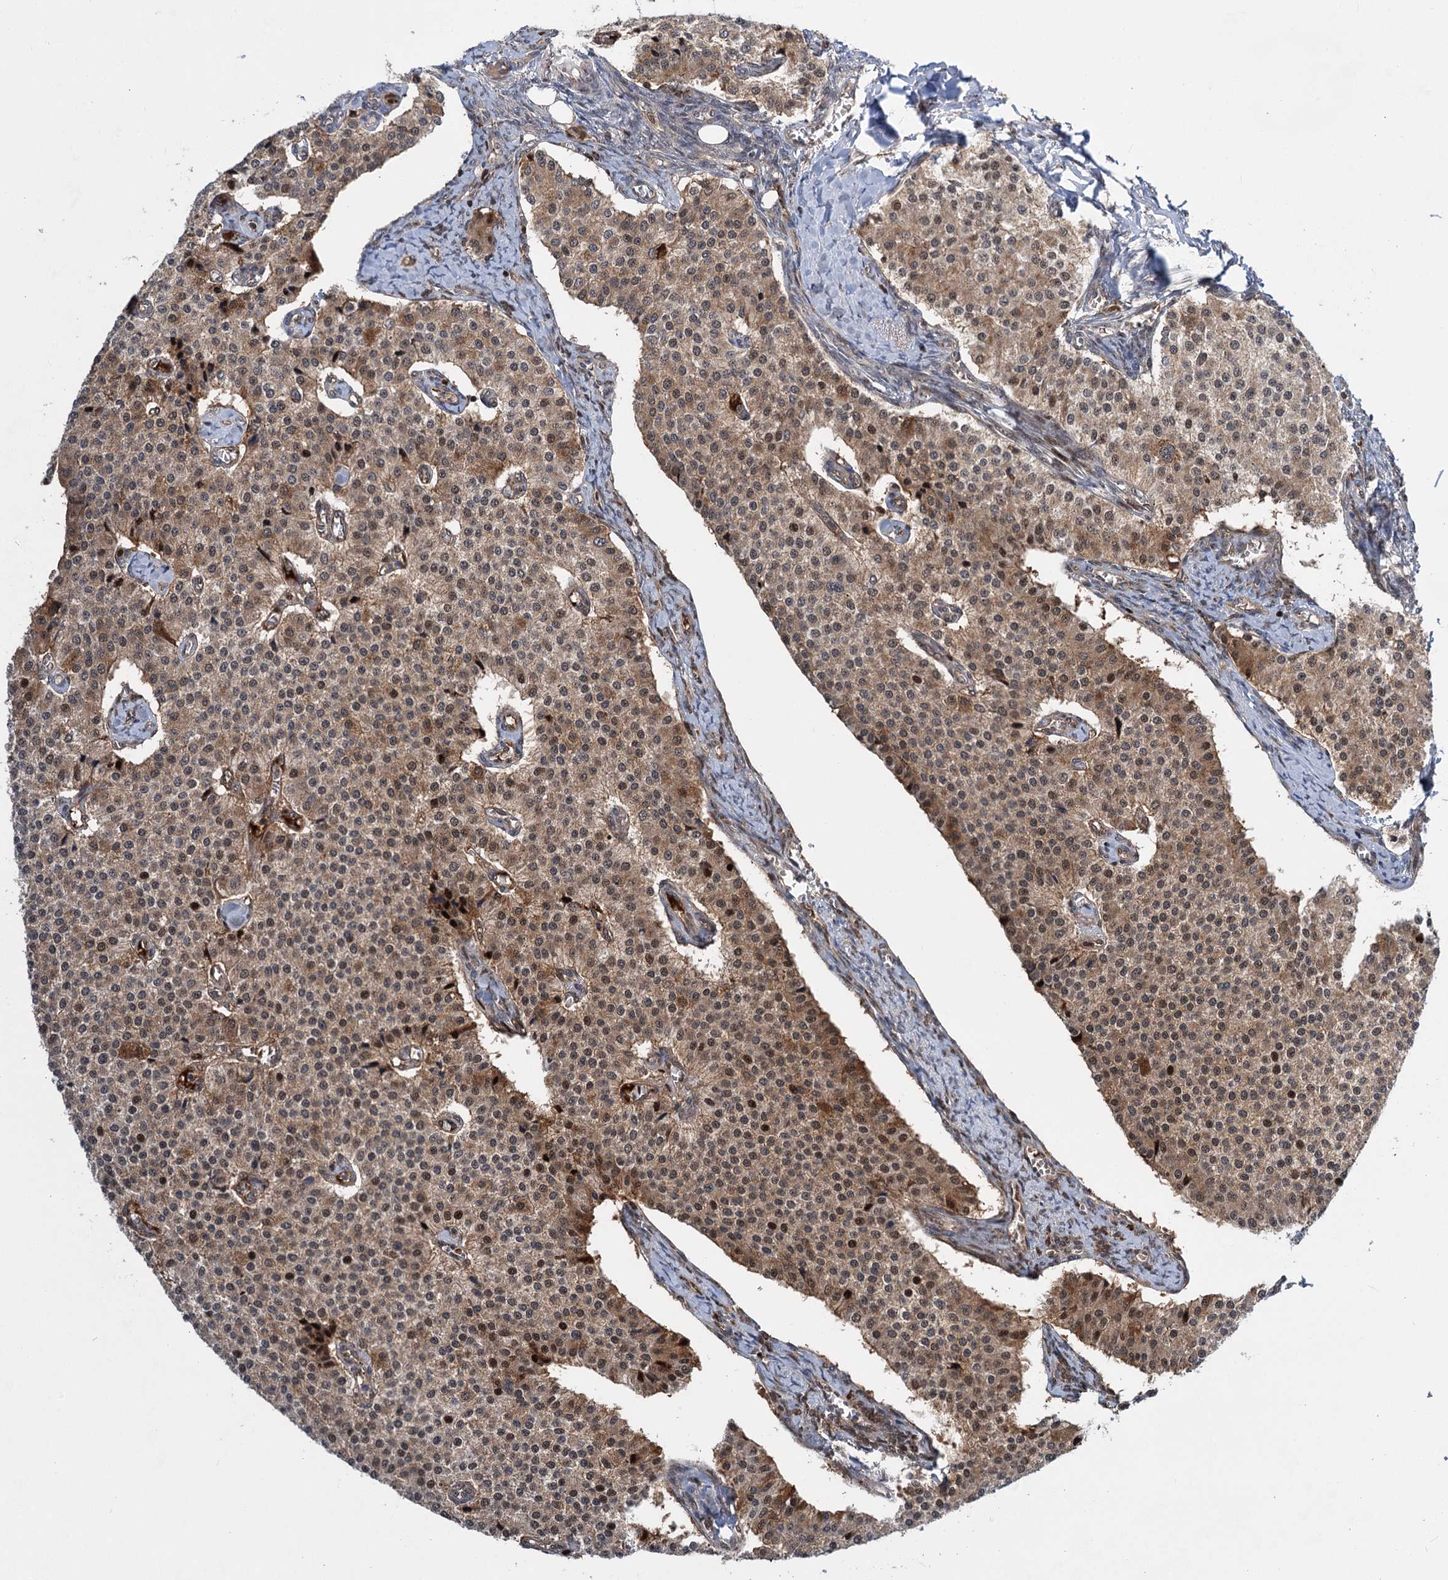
{"staining": {"intensity": "moderate", "quantity": ">75%", "location": "cytoplasmic/membranous,nuclear"}, "tissue": "carcinoid", "cell_type": "Tumor cells", "image_type": "cancer", "snomed": [{"axis": "morphology", "description": "Carcinoid, malignant, NOS"}, {"axis": "topography", "description": "Colon"}], "caption": "Malignant carcinoid stained for a protein reveals moderate cytoplasmic/membranous and nuclear positivity in tumor cells.", "gene": "GPBP1", "patient": {"sex": "female", "age": 52}}